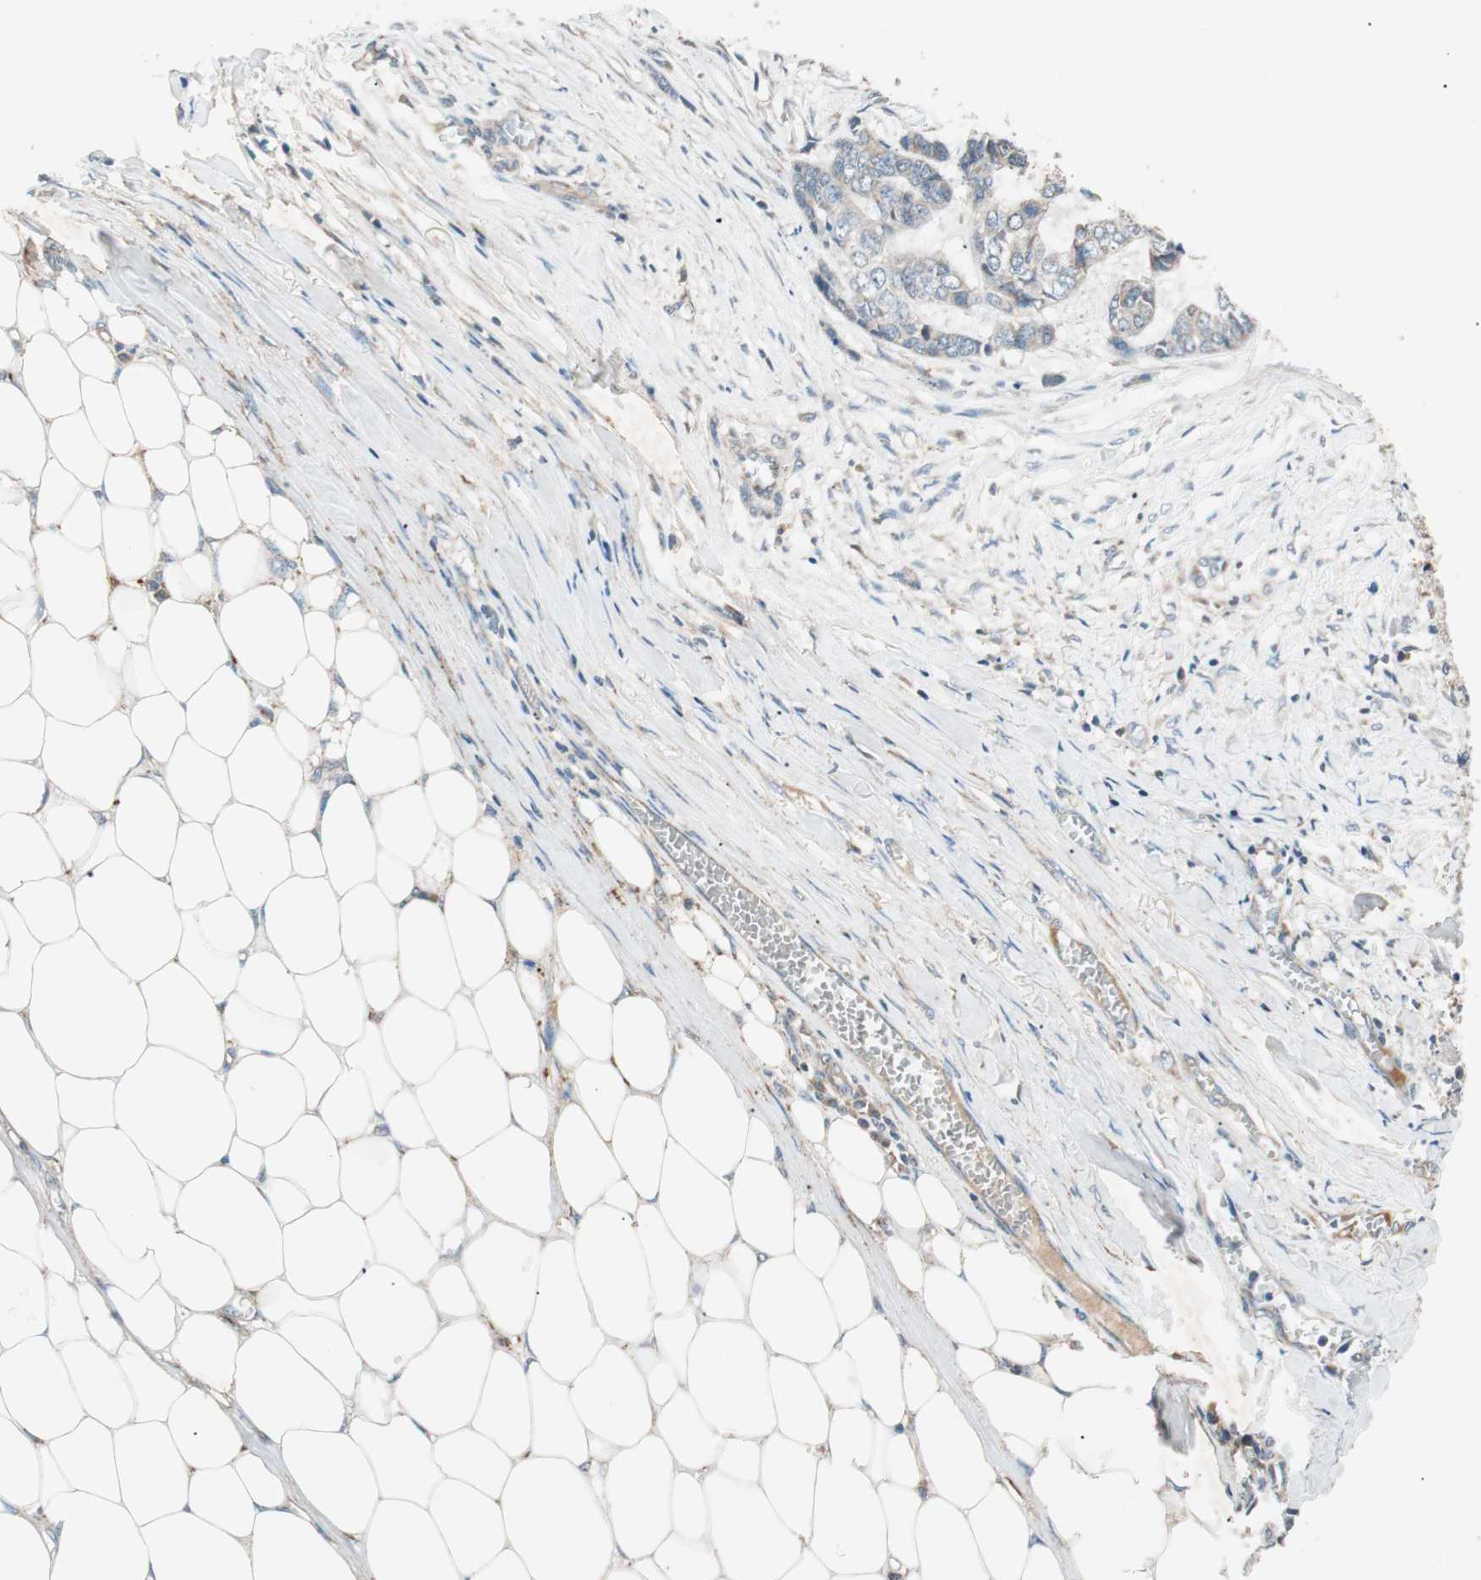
{"staining": {"intensity": "weak", "quantity": "<25%", "location": "cytoplasmic/membranous"}, "tissue": "skin cancer", "cell_type": "Tumor cells", "image_type": "cancer", "snomed": [{"axis": "morphology", "description": "Basal cell carcinoma"}, {"axis": "topography", "description": "Skin"}], "caption": "Protein analysis of skin cancer reveals no significant positivity in tumor cells.", "gene": "HPN", "patient": {"sex": "female", "age": 64}}